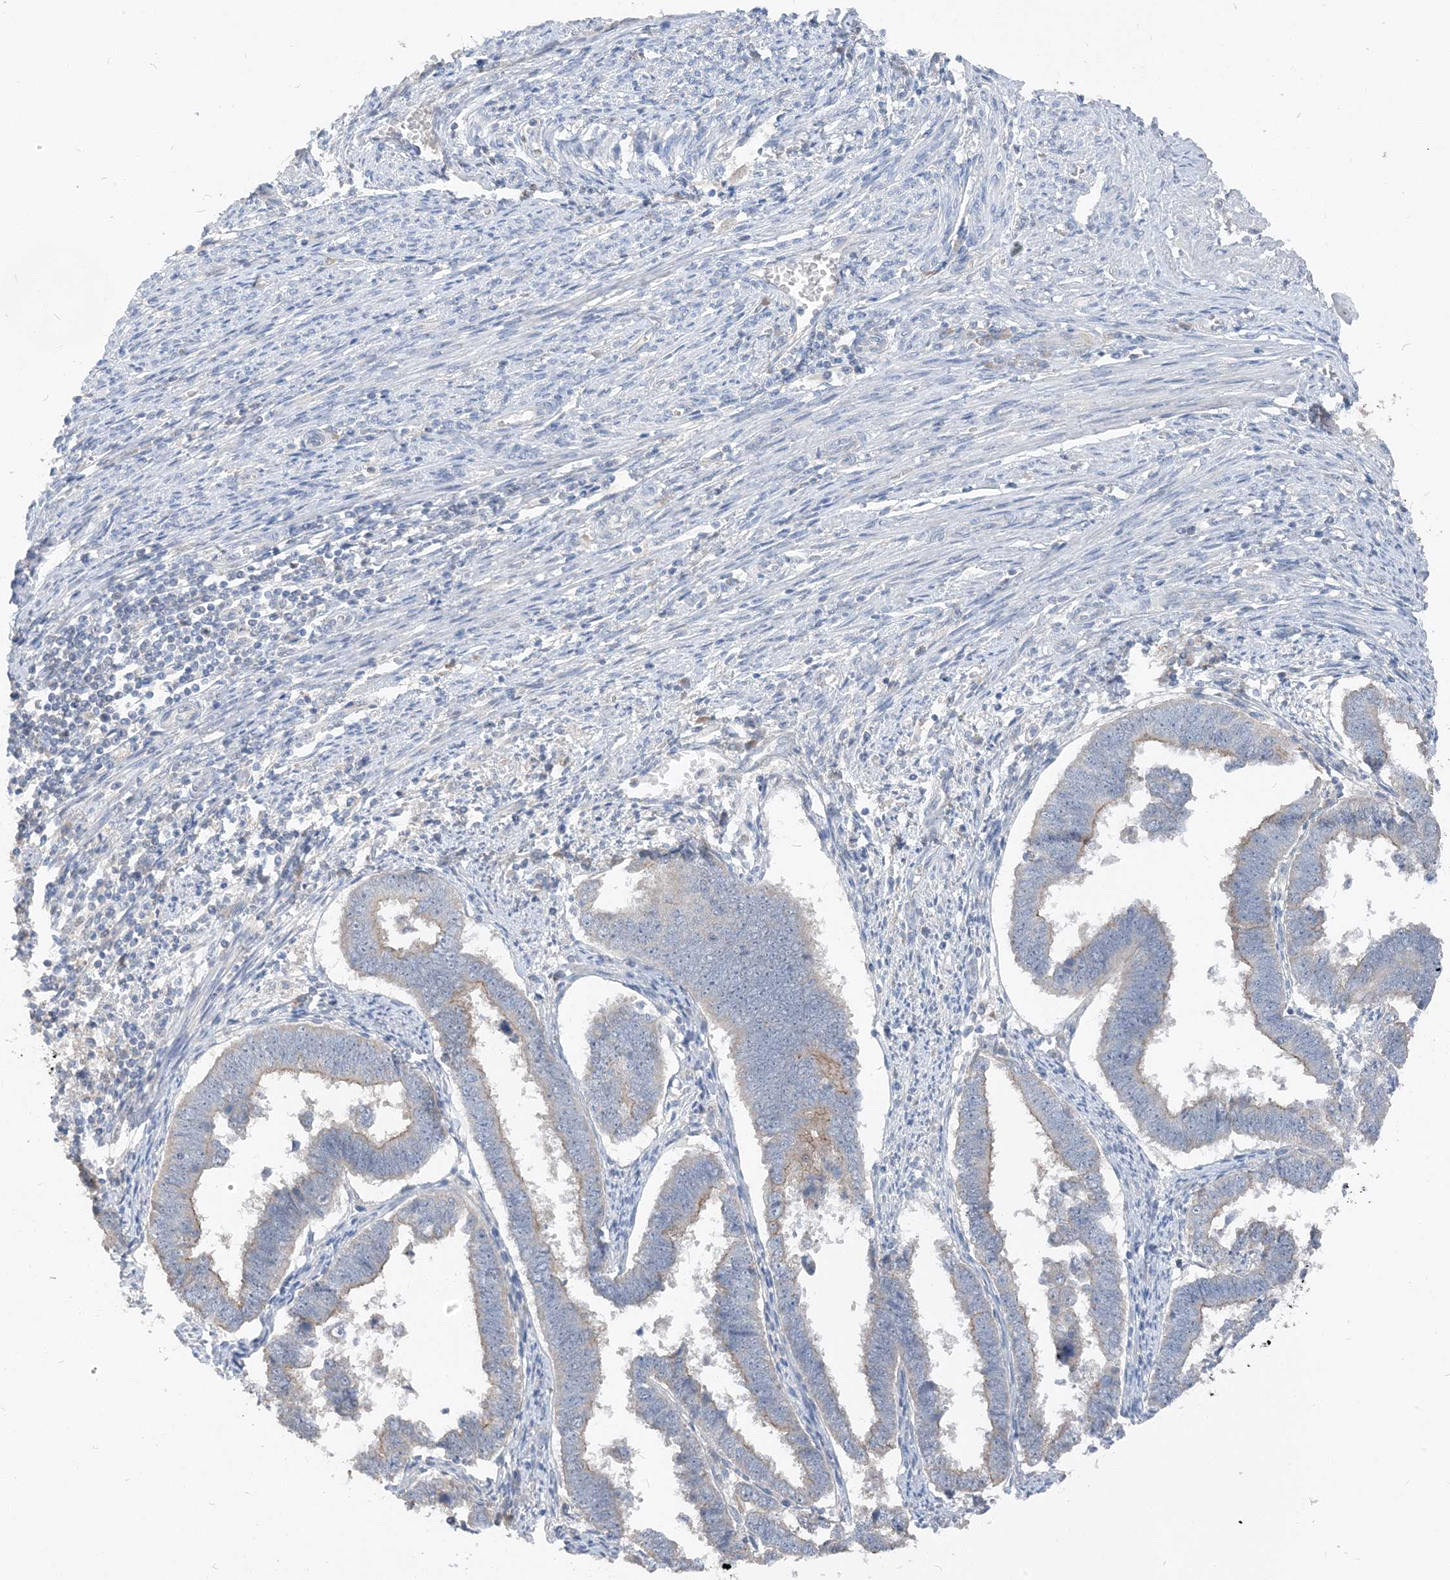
{"staining": {"intensity": "weak", "quantity": "<25%", "location": "cytoplasmic/membranous"}, "tissue": "endometrial cancer", "cell_type": "Tumor cells", "image_type": "cancer", "snomed": [{"axis": "morphology", "description": "Adenocarcinoma, NOS"}, {"axis": "topography", "description": "Endometrium"}], "caption": "Endometrial cancer was stained to show a protein in brown. There is no significant staining in tumor cells. (DAB (3,3'-diaminobenzidine) IHC with hematoxylin counter stain).", "gene": "NCOA7", "patient": {"sex": "female", "age": 75}}